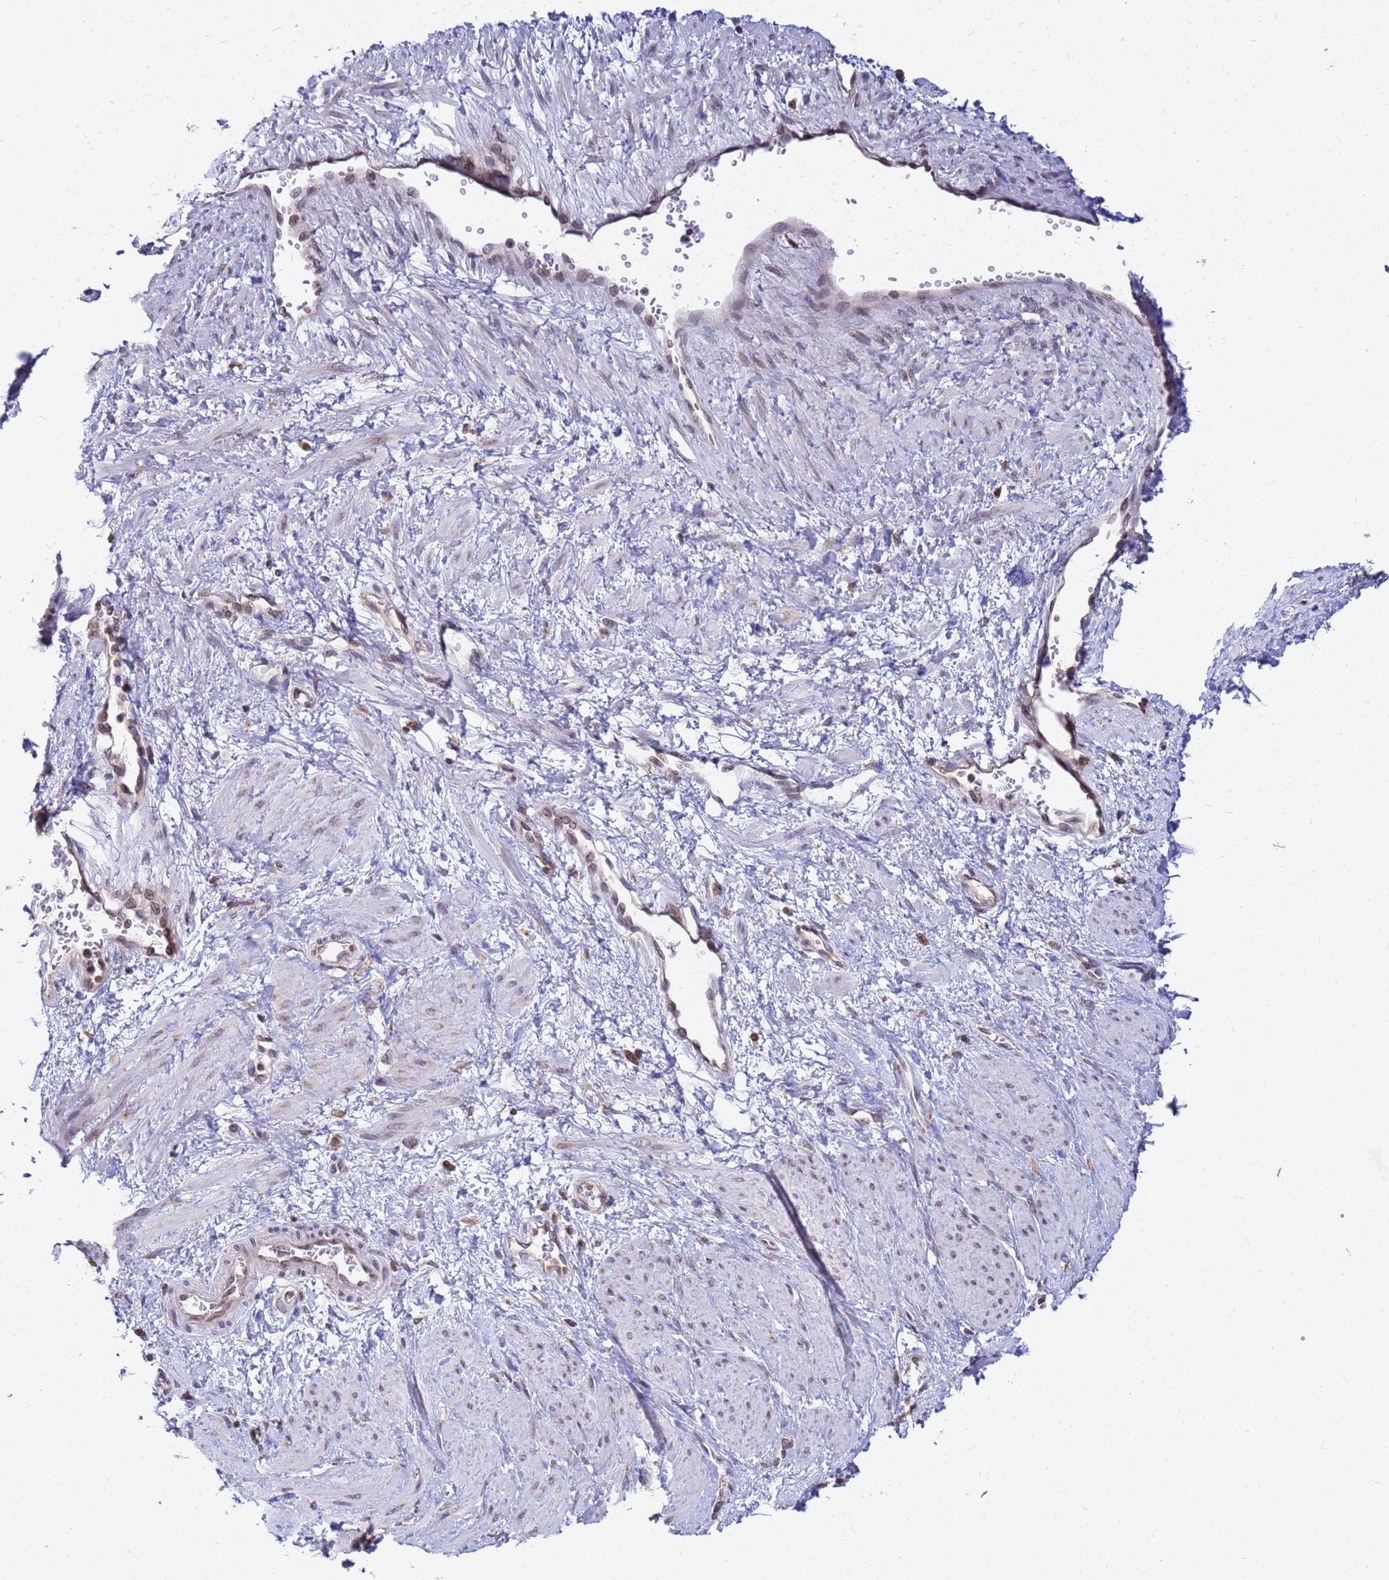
{"staining": {"intensity": "negative", "quantity": "none", "location": "none"}, "tissue": "smooth muscle", "cell_type": "Smooth muscle cells", "image_type": "normal", "snomed": [{"axis": "morphology", "description": "Normal tissue, NOS"}, {"axis": "topography", "description": "Smooth muscle"}, {"axis": "topography", "description": "Uterus"}], "caption": "Immunohistochemistry (IHC) photomicrograph of unremarkable human smooth muscle stained for a protein (brown), which exhibits no staining in smooth muscle cells. Brightfield microscopy of immunohistochemistry (IHC) stained with DAB (brown) and hematoxylin (blue), captured at high magnification.", "gene": "SSR4", "patient": {"sex": "female", "age": 39}}